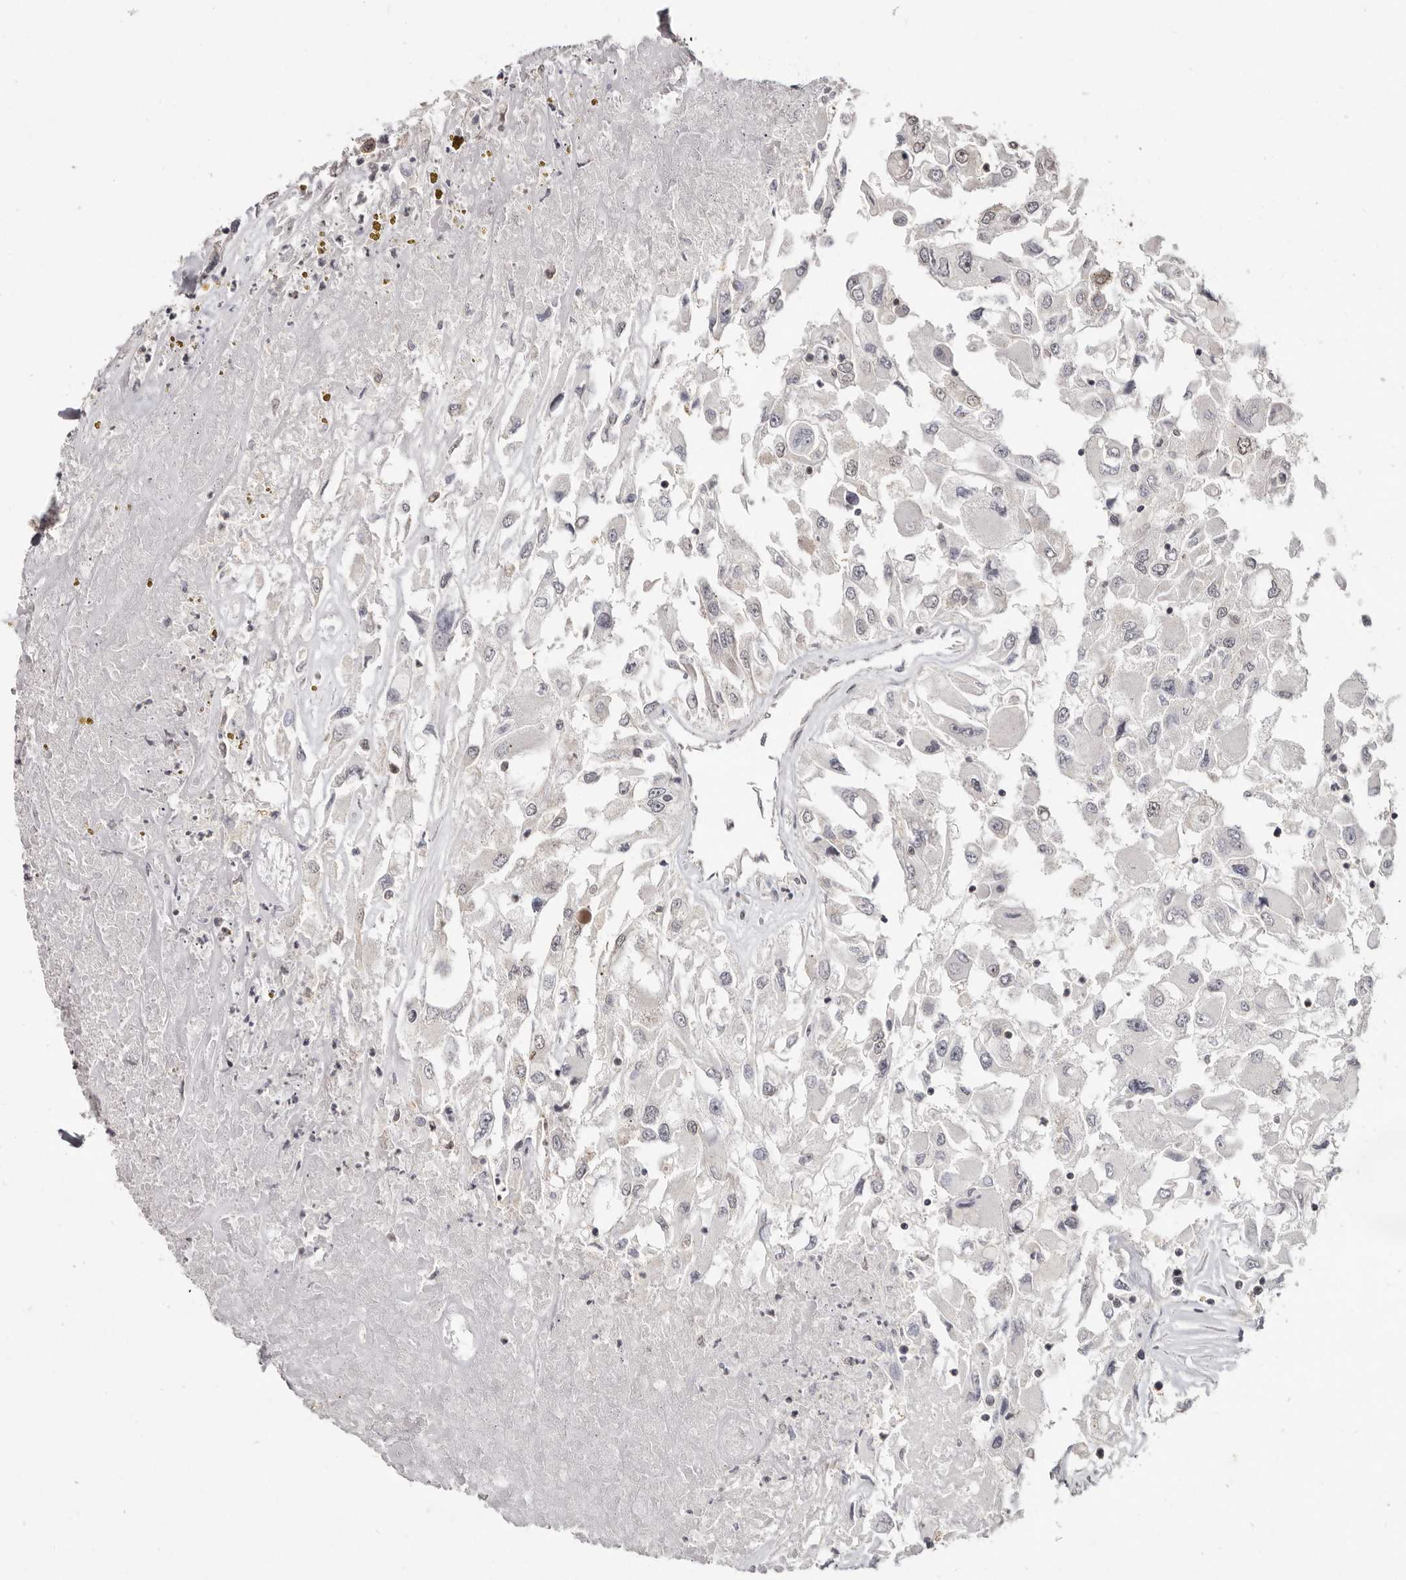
{"staining": {"intensity": "weak", "quantity": "<25%", "location": "nuclear"}, "tissue": "renal cancer", "cell_type": "Tumor cells", "image_type": "cancer", "snomed": [{"axis": "morphology", "description": "Adenocarcinoma, NOS"}, {"axis": "topography", "description": "Kidney"}], "caption": "Image shows no significant protein expression in tumor cells of renal cancer (adenocarcinoma).", "gene": "LINGO2", "patient": {"sex": "female", "age": 52}}